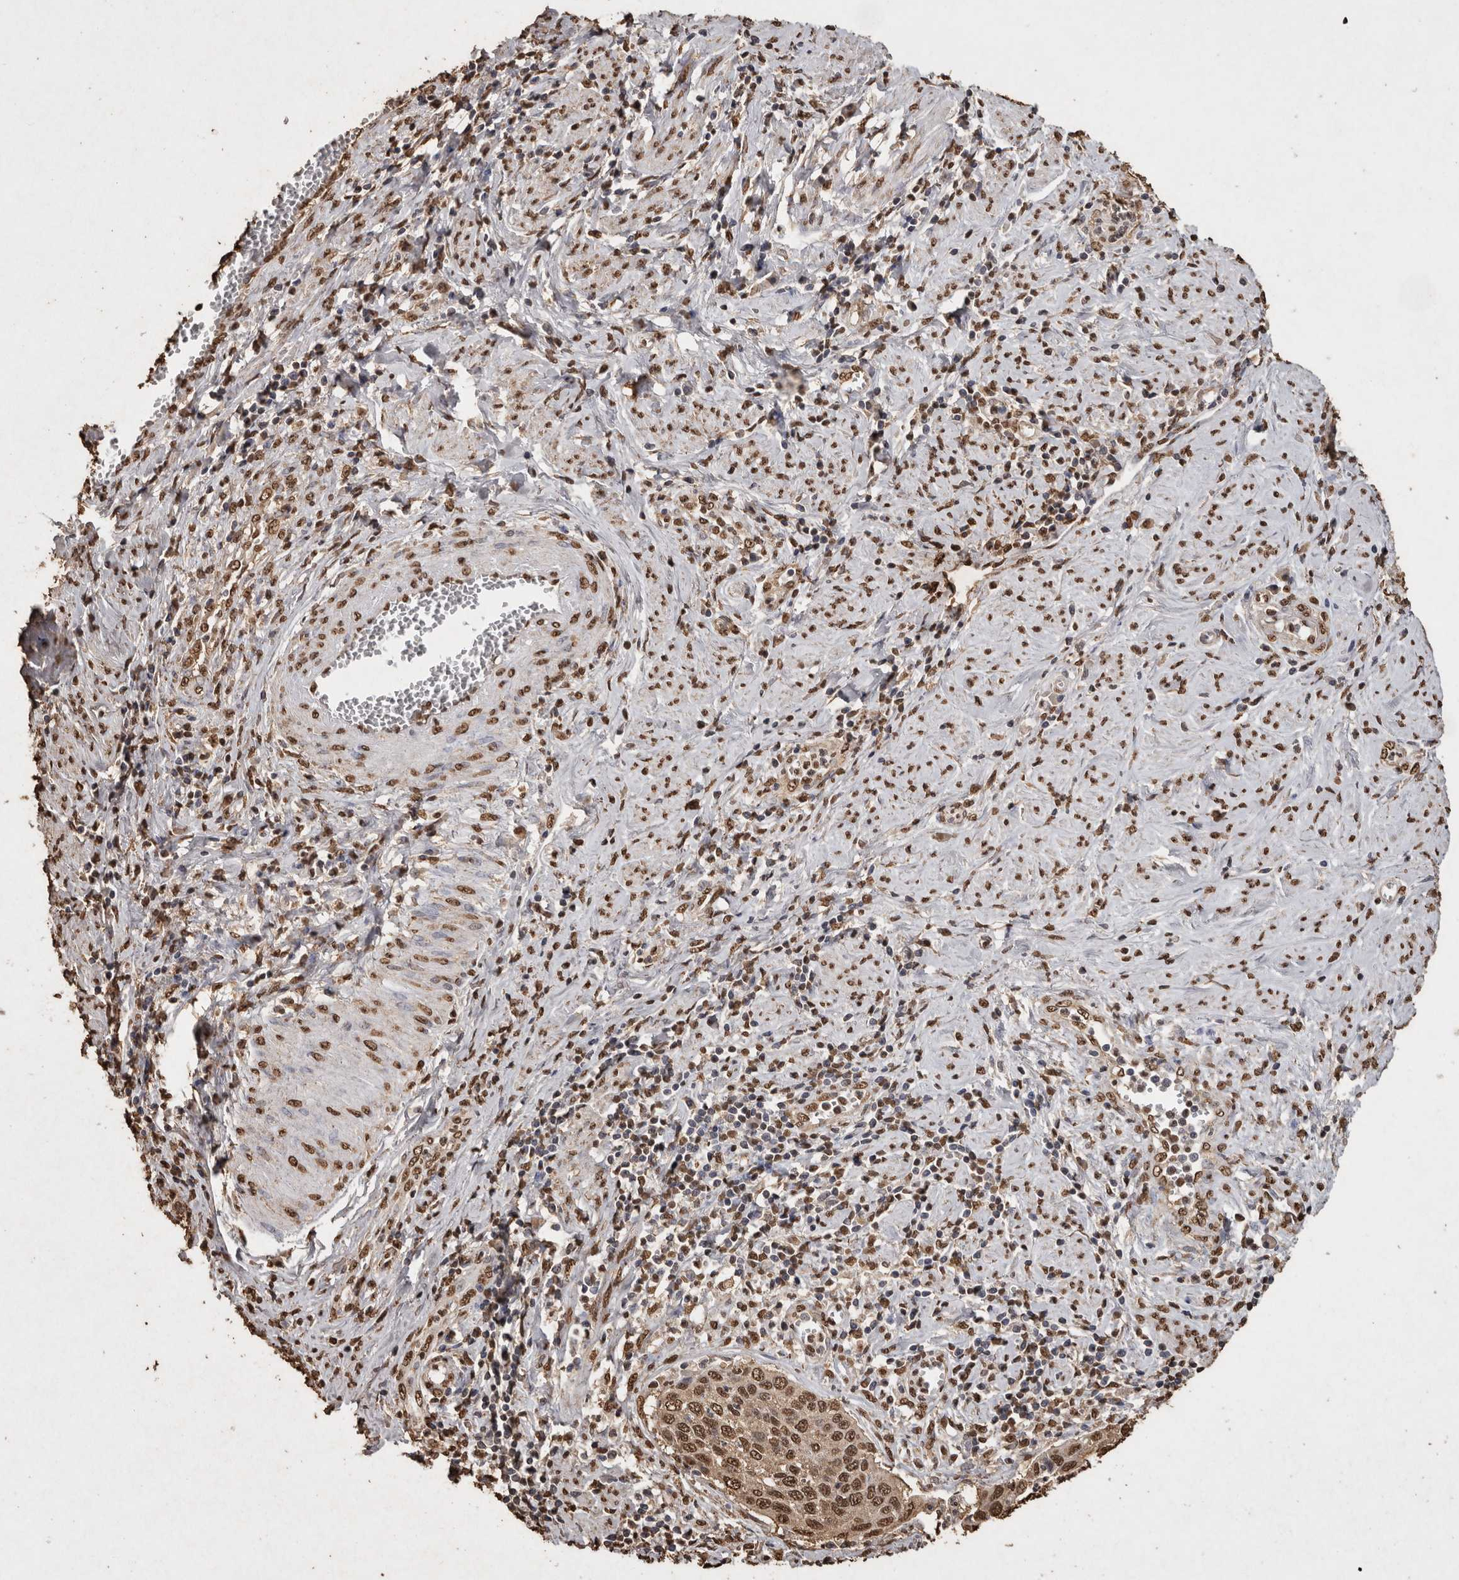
{"staining": {"intensity": "moderate", "quantity": ">75%", "location": "nuclear"}, "tissue": "cervical cancer", "cell_type": "Tumor cells", "image_type": "cancer", "snomed": [{"axis": "morphology", "description": "Squamous cell carcinoma, NOS"}, {"axis": "topography", "description": "Cervix"}], "caption": "Immunohistochemistry (IHC) of cervical cancer displays medium levels of moderate nuclear staining in approximately >75% of tumor cells. (IHC, brightfield microscopy, high magnification).", "gene": "FSTL3", "patient": {"sex": "female", "age": 53}}